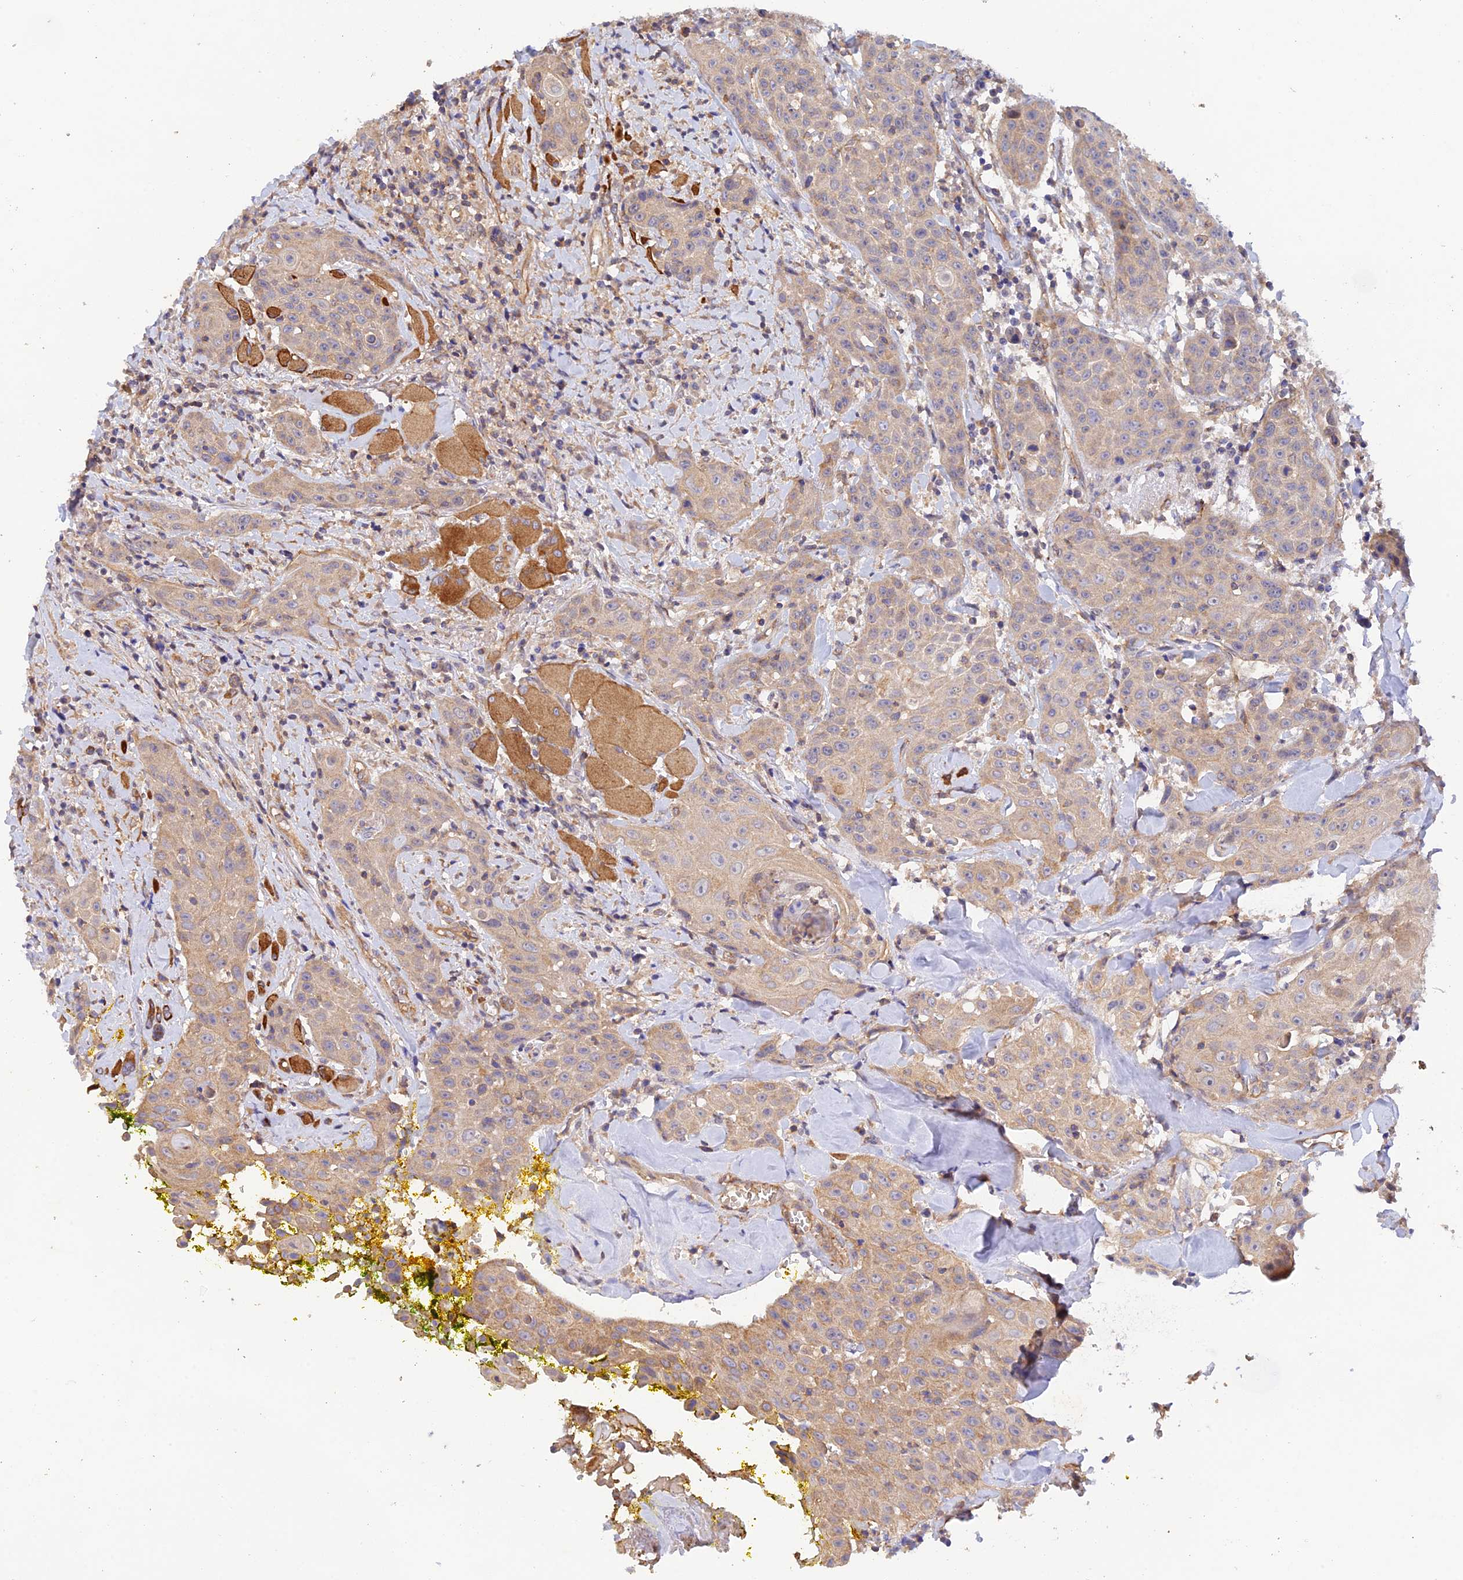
{"staining": {"intensity": "weak", "quantity": ">75%", "location": "cytoplasmic/membranous"}, "tissue": "head and neck cancer", "cell_type": "Tumor cells", "image_type": "cancer", "snomed": [{"axis": "morphology", "description": "Squamous cell carcinoma, NOS"}, {"axis": "topography", "description": "Oral tissue"}, {"axis": "topography", "description": "Head-Neck"}], "caption": "Squamous cell carcinoma (head and neck) tissue exhibits weak cytoplasmic/membranous expression in about >75% of tumor cells, visualized by immunohistochemistry. (IHC, brightfield microscopy, high magnification).", "gene": "MYO9A", "patient": {"sex": "female", "age": 82}}